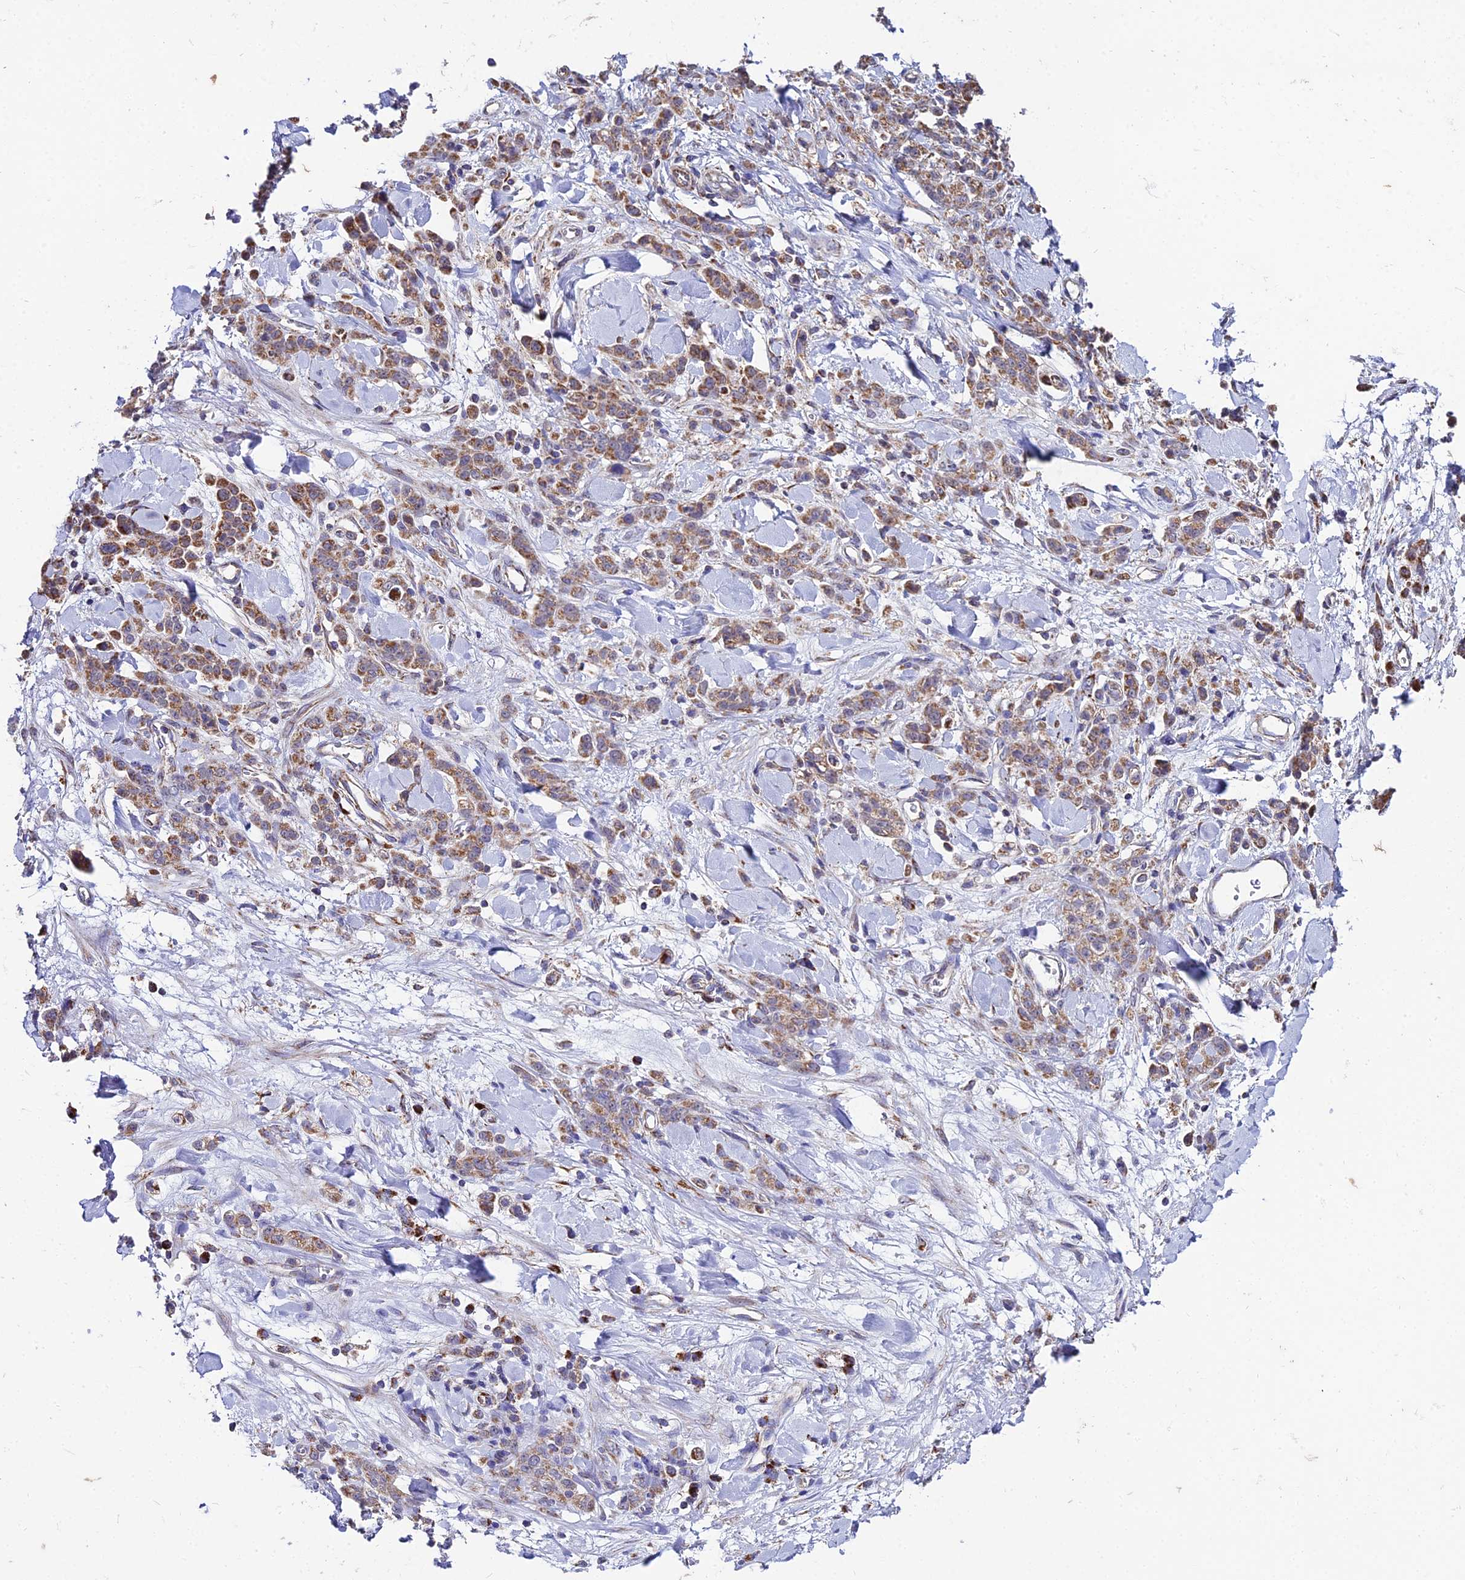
{"staining": {"intensity": "moderate", "quantity": ">75%", "location": "cytoplasmic/membranous"}, "tissue": "stomach cancer", "cell_type": "Tumor cells", "image_type": "cancer", "snomed": [{"axis": "morphology", "description": "Normal tissue, NOS"}, {"axis": "morphology", "description": "Adenocarcinoma, NOS"}, {"axis": "topography", "description": "Stomach"}], "caption": "An image of adenocarcinoma (stomach) stained for a protein reveals moderate cytoplasmic/membranous brown staining in tumor cells.", "gene": "PSMD2", "patient": {"sex": "male", "age": 82}}